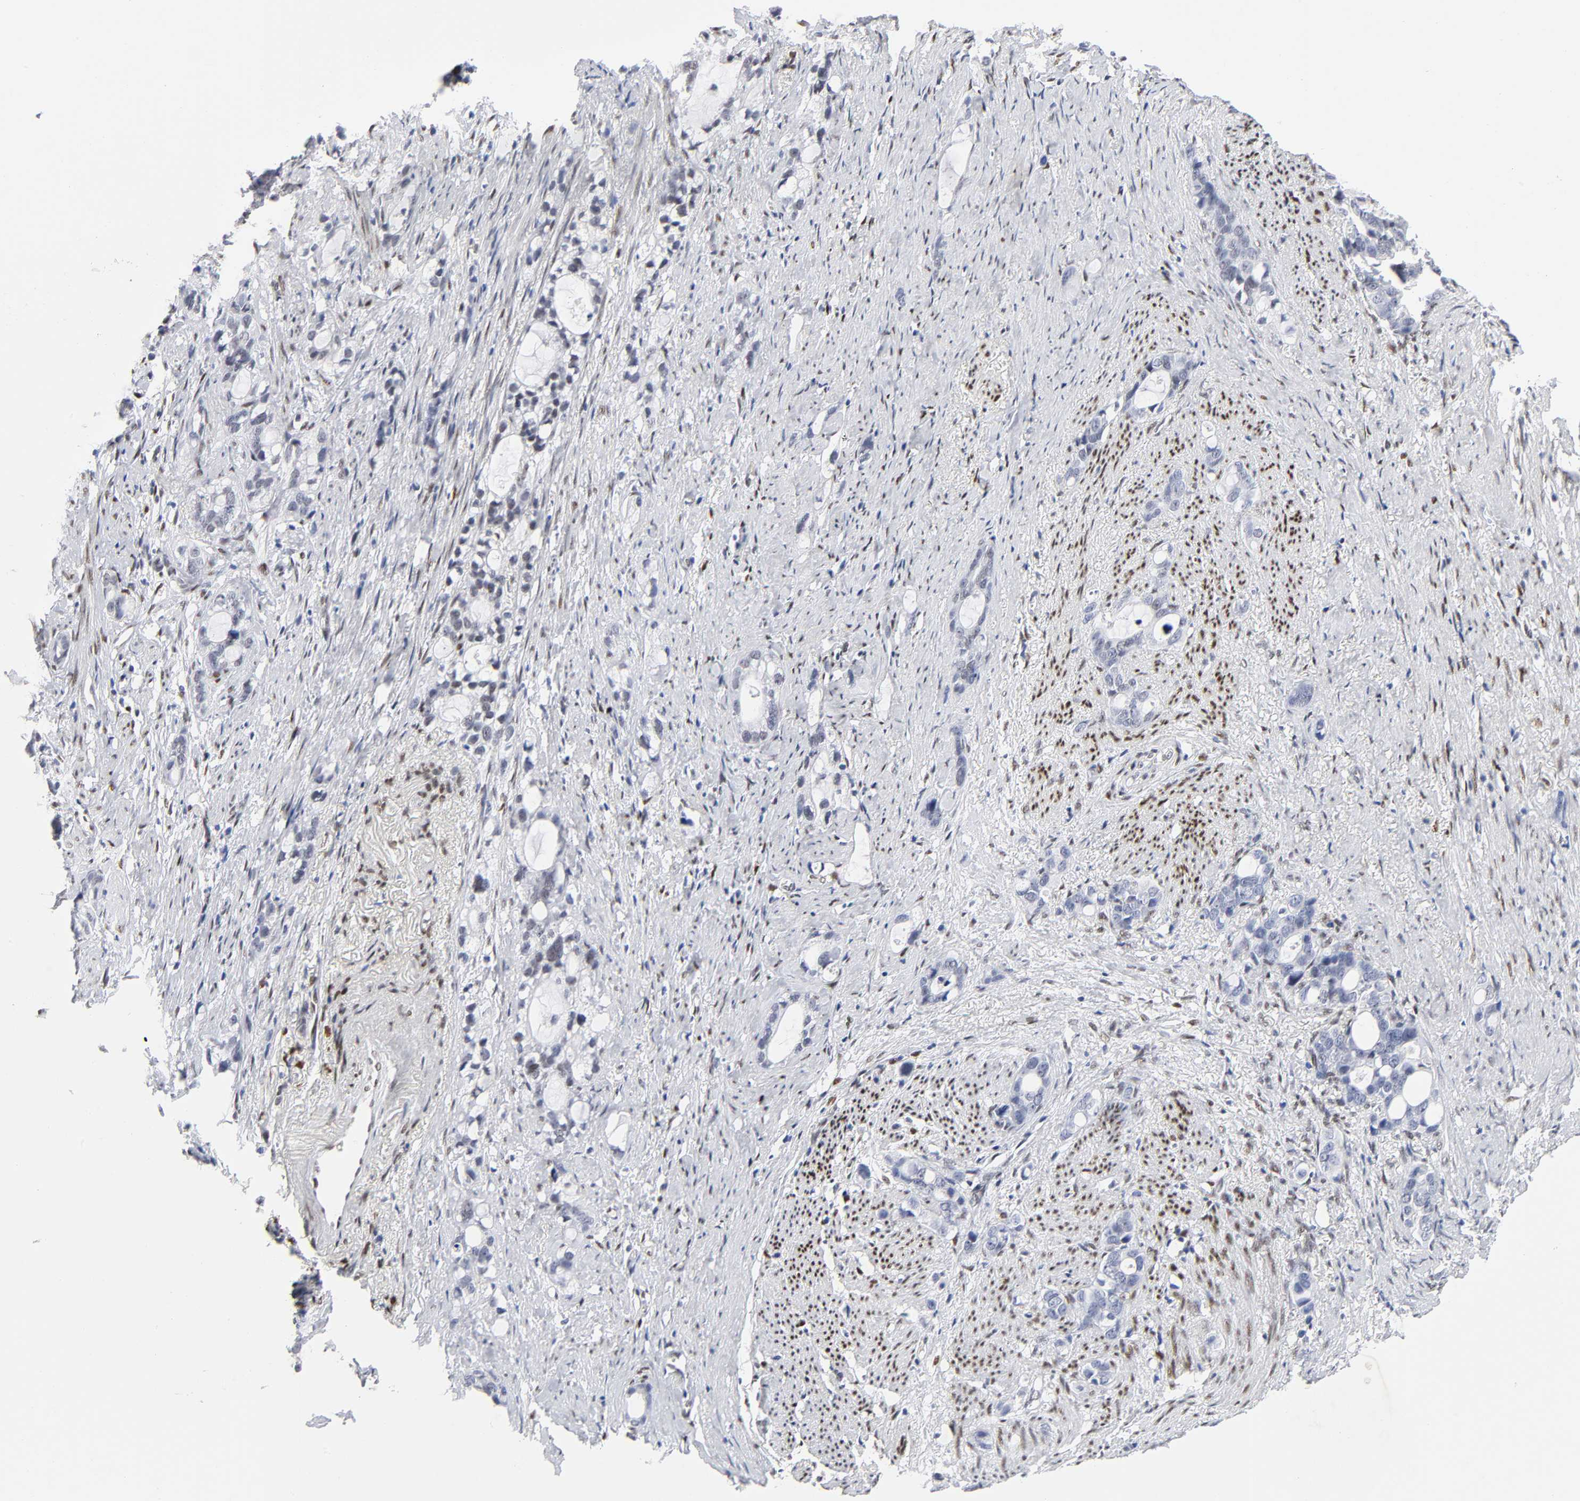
{"staining": {"intensity": "negative", "quantity": "none", "location": "none"}, "tissue": "stomach cancer", "cell_type": "Tumor cells", "image_type": "cancer", "snomed": [{"axis": "morphology", "description": "Adenocarcinoma, NOS"}, {"axis": "topography", "description": "Stomach"}], "caption": "A high-resolution image shows IHC staining of adenocarcinoma (stomach), which exhibits no significant staining in tumor cells. (Brightfield microscopy of DAB (3,3'-diaminobenzidine) IHC at high magnification).", "gene": "NFIC", "patient": {"sex": "female", "age": 75}}